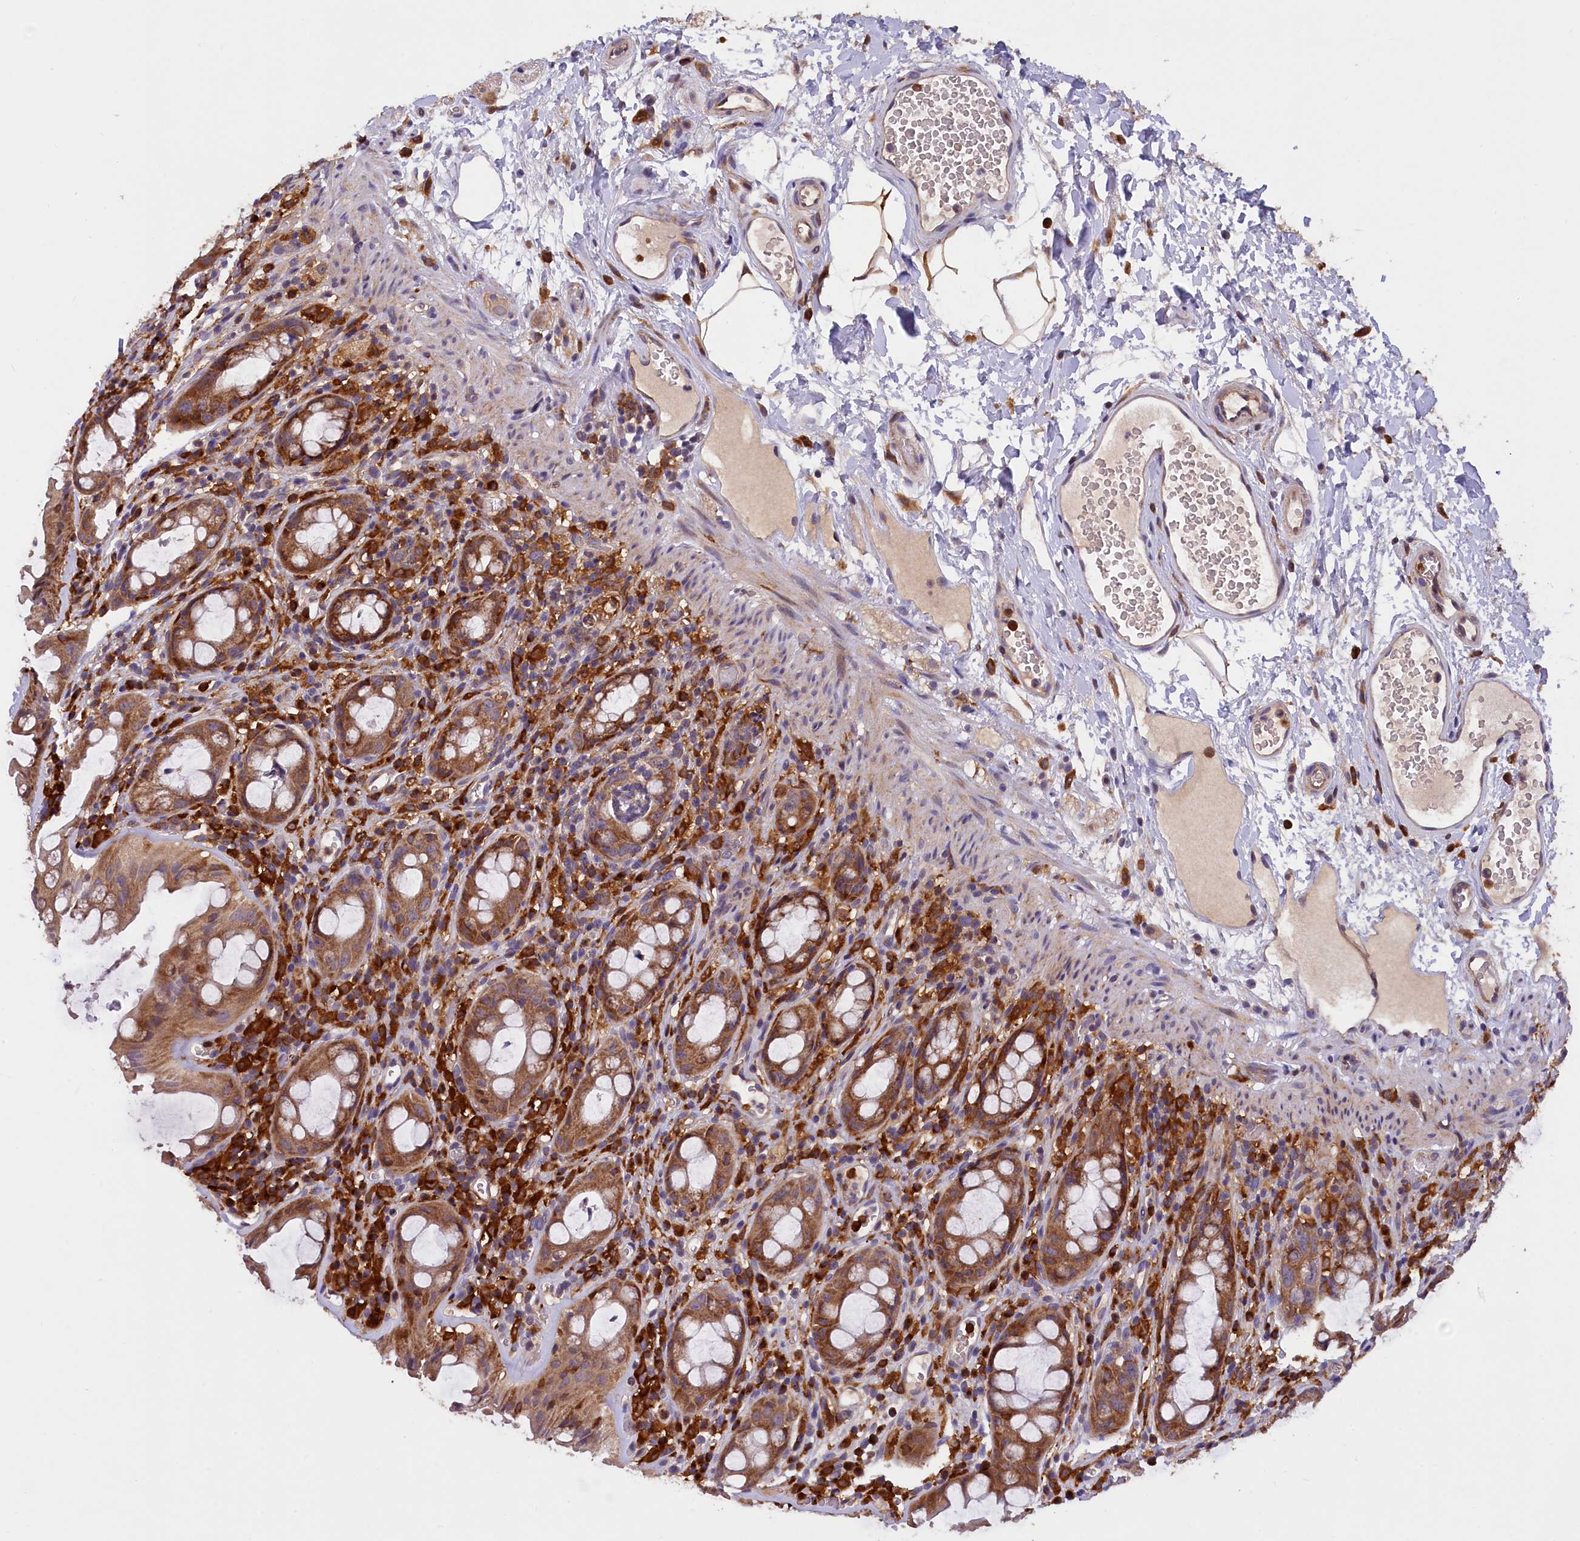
{"staining": {"intensity": "strong", "quantity": ">75%", "location": "cytoplasmic/membranous"}, "tissue": "rectum", "cell_type": "Glandular cells", "image_type": "normal", "snomed": [{"axis": "morphology", "description": "Normal tissue, NOS"}, {"axis": "topography", "description": "Rectum"}], "caption": "Immunohistochemistry of benign rectum demonstrates high levels of strong cytoplasmic/membranous staining in about >75% of glandular cells.", "gene": "NAIP", "patient": {"sex": "female", "age": 57}}